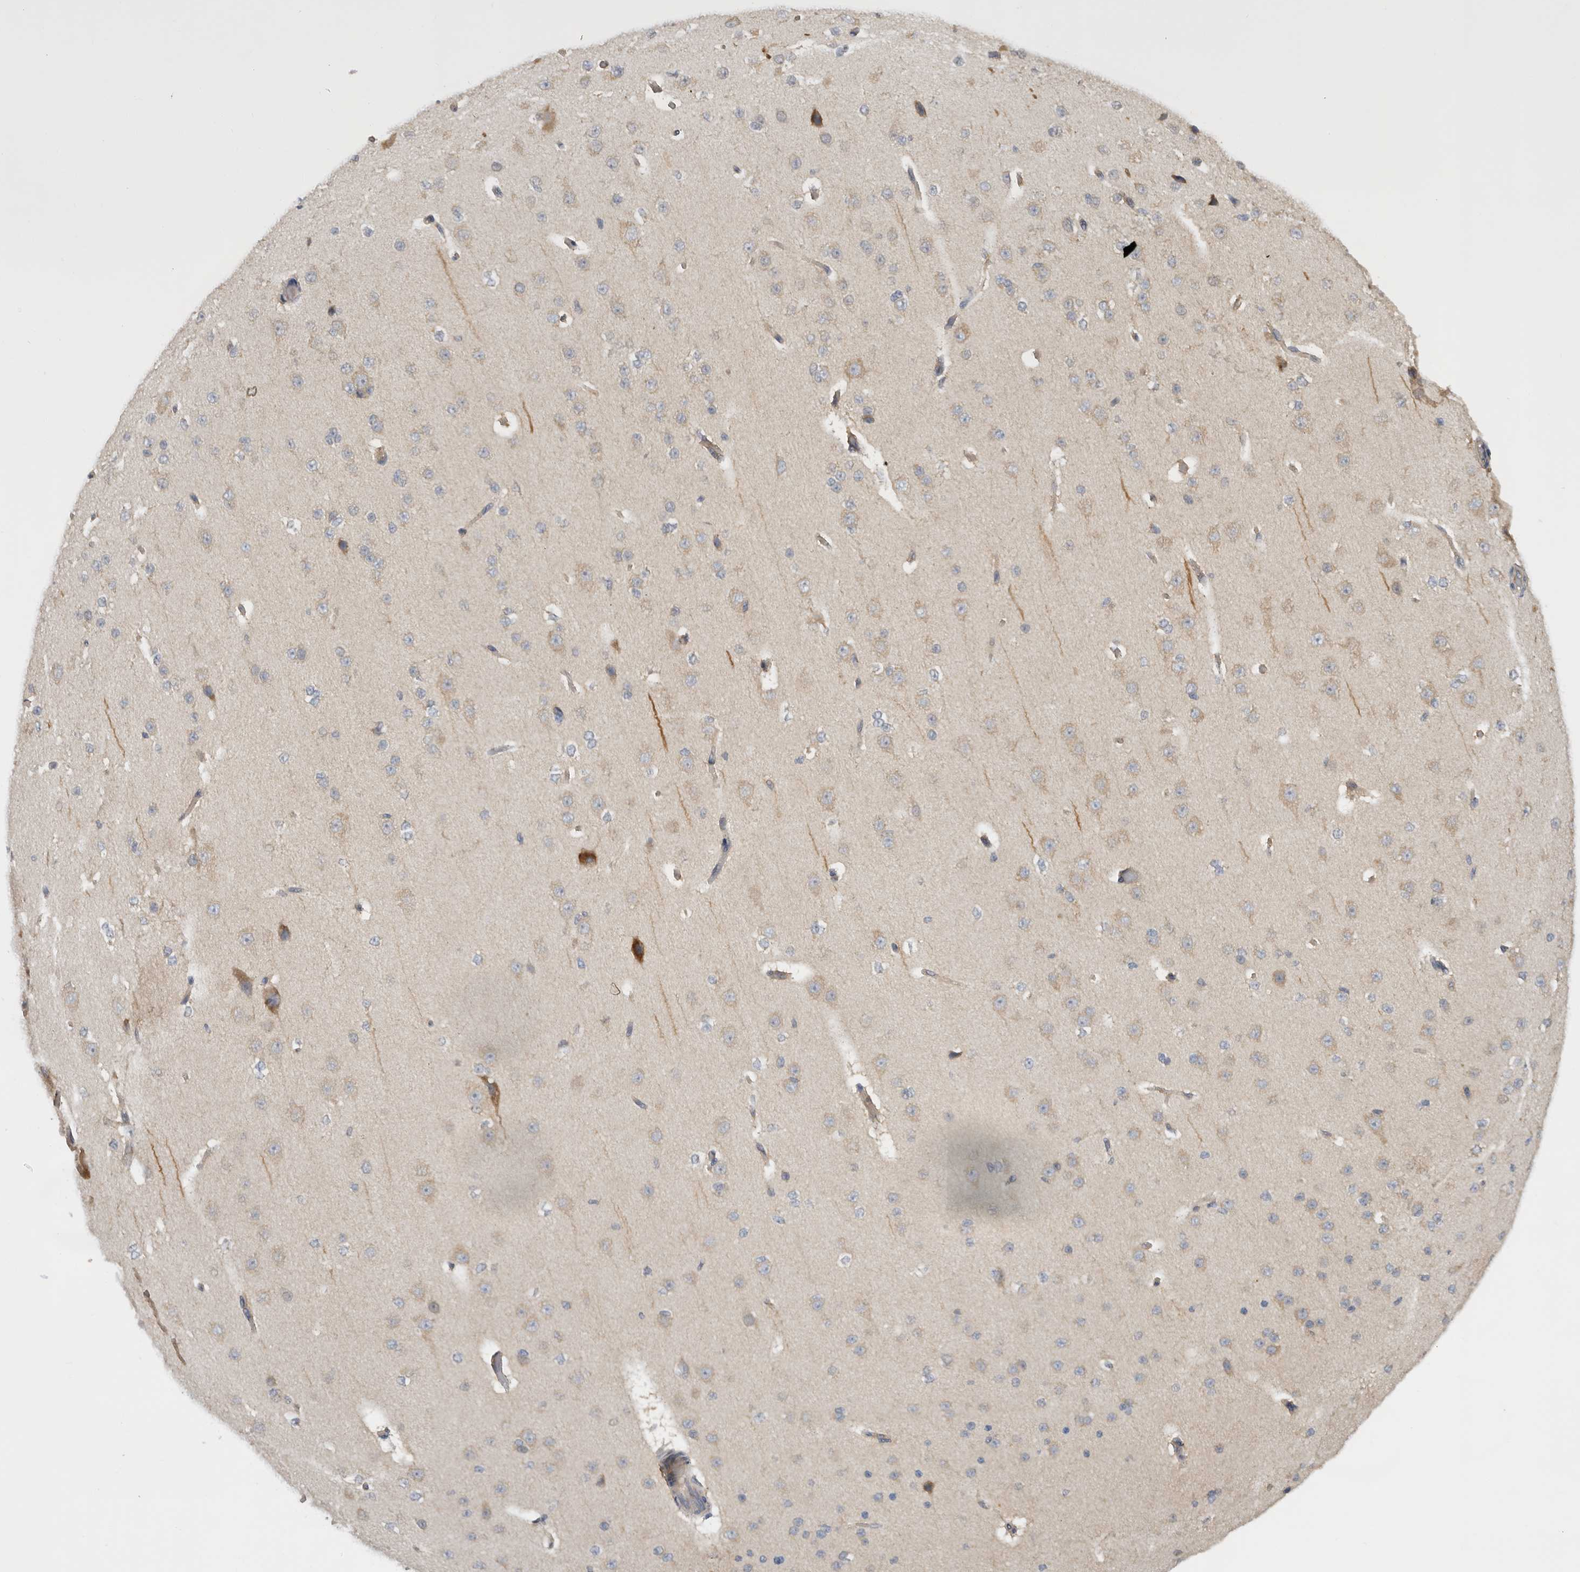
{"staining": {"intensity": "weak", "quantity": "25%-75%", "location": "cytoplasmic/membranous"}, "tissue": "cerebral cortex", "cell_type": "Endothelial cells", "image_type": "normal", "snomed": [{"axis": "morphology", "description": "Normal tissue, NOS"}, {"axis": "morphology", "description": "Developmental malformation"}, {"axis": "topography", "description": "Cerebral cortex"}], "caption": "Human cerebral cortex stained with a brown dye displays weak cytoplasmic/membranous positive expression in approximately 25%-75% of endothelial cells.", "gene": "PPP1R42", "patient": {"sex": "female", "age": 30}}